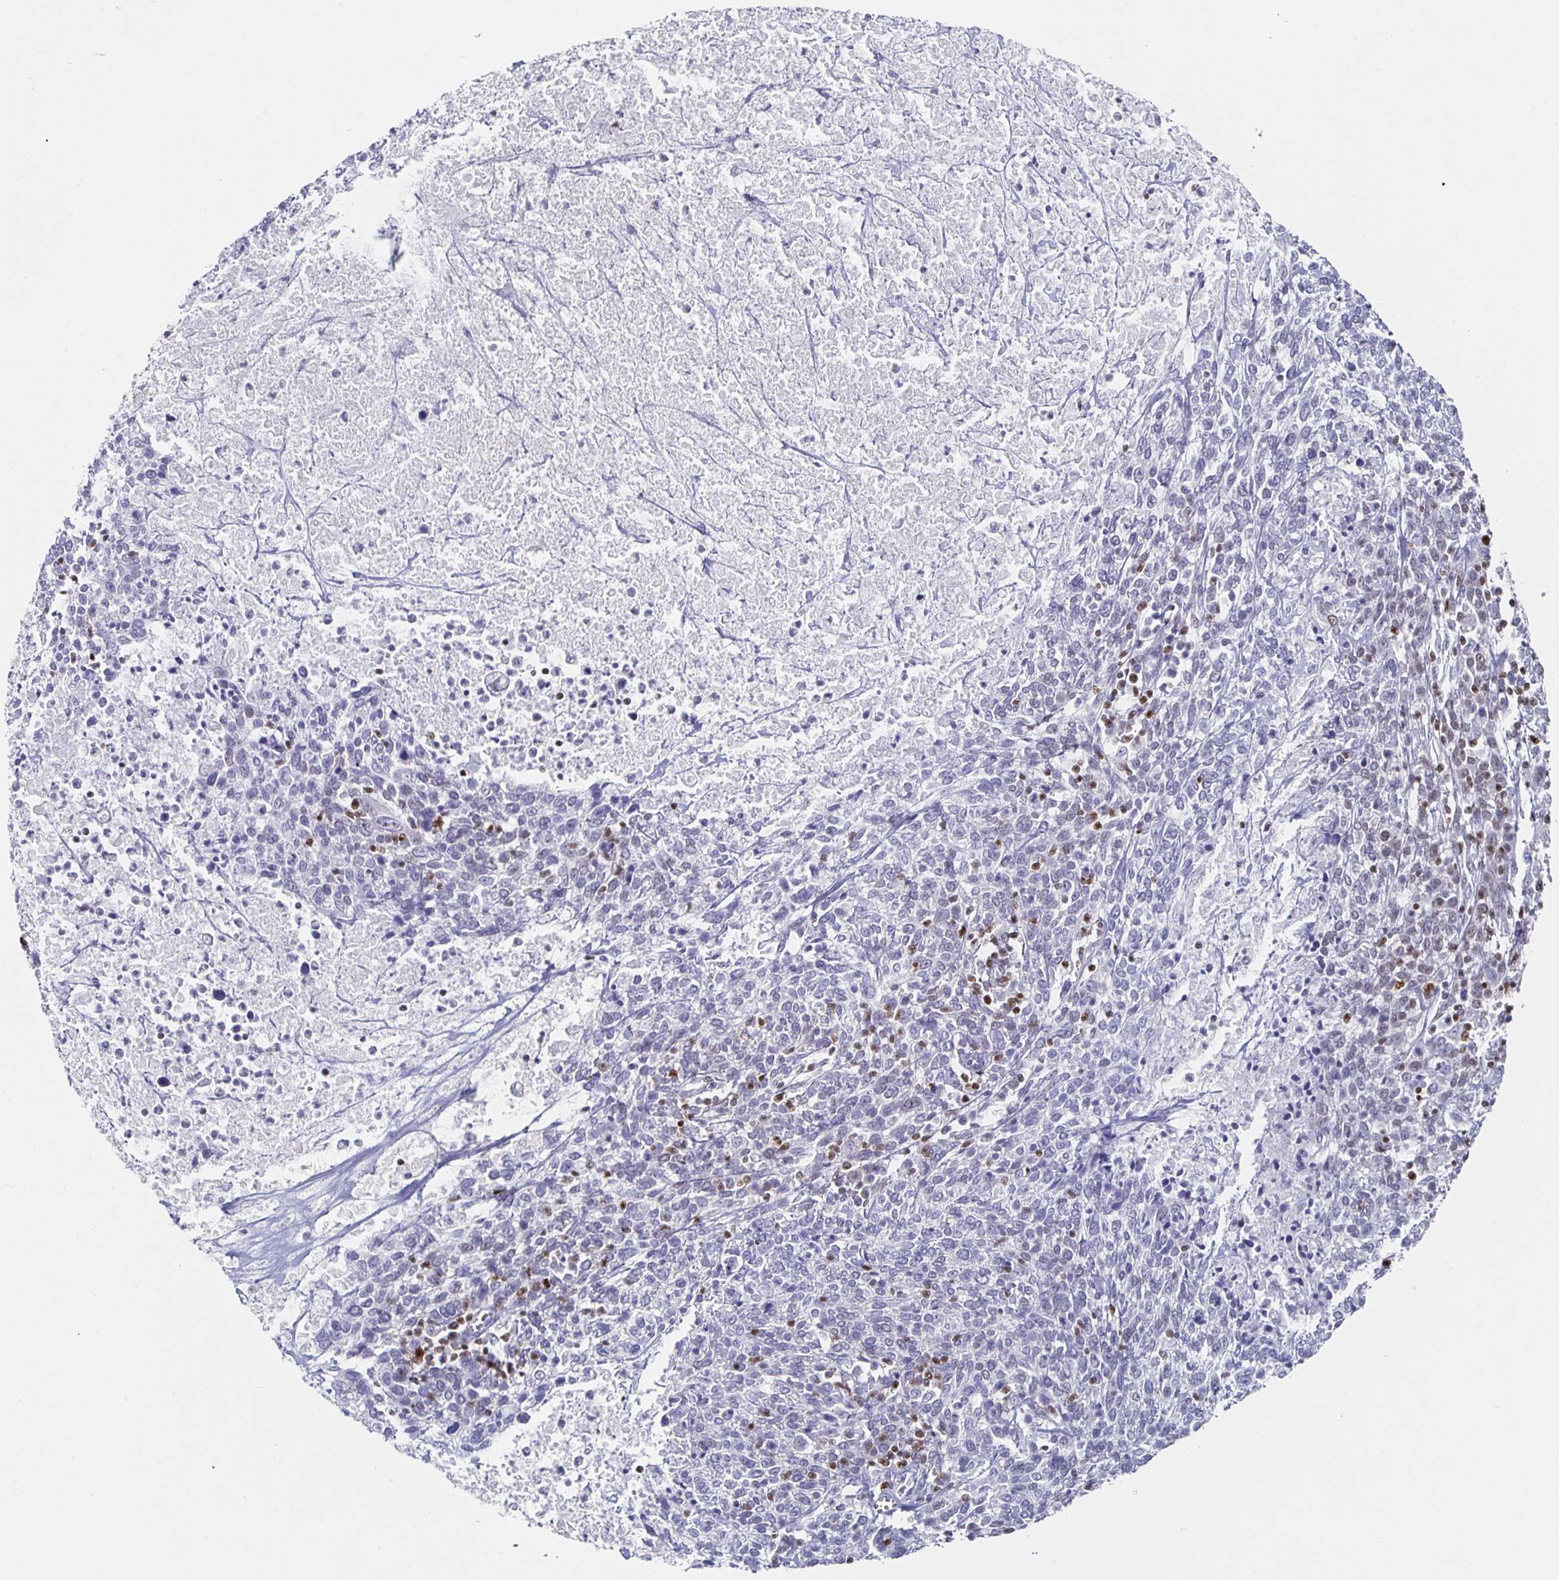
{"staining": {"intensity": "weak", "quantity": "<25%", "location": "nuclear"}, "tissue": "cervical cancer", "cell_type": "Tumor cells", "image_type": "cancer", "snomed": [{"axis": "morphology", "description": "Squamous cell carcinoma, NOS"}, {"axis": "topography", "description": "Cervix"}], "caption": "Micrograph shows no protein staining in tumor cells of squamous cell carcinoma (cervical) tissue. (IHC, brightfield microscopy, high magnification).", "gene": "RUNX2", "patient": {"sex": "female", "age": 46}}